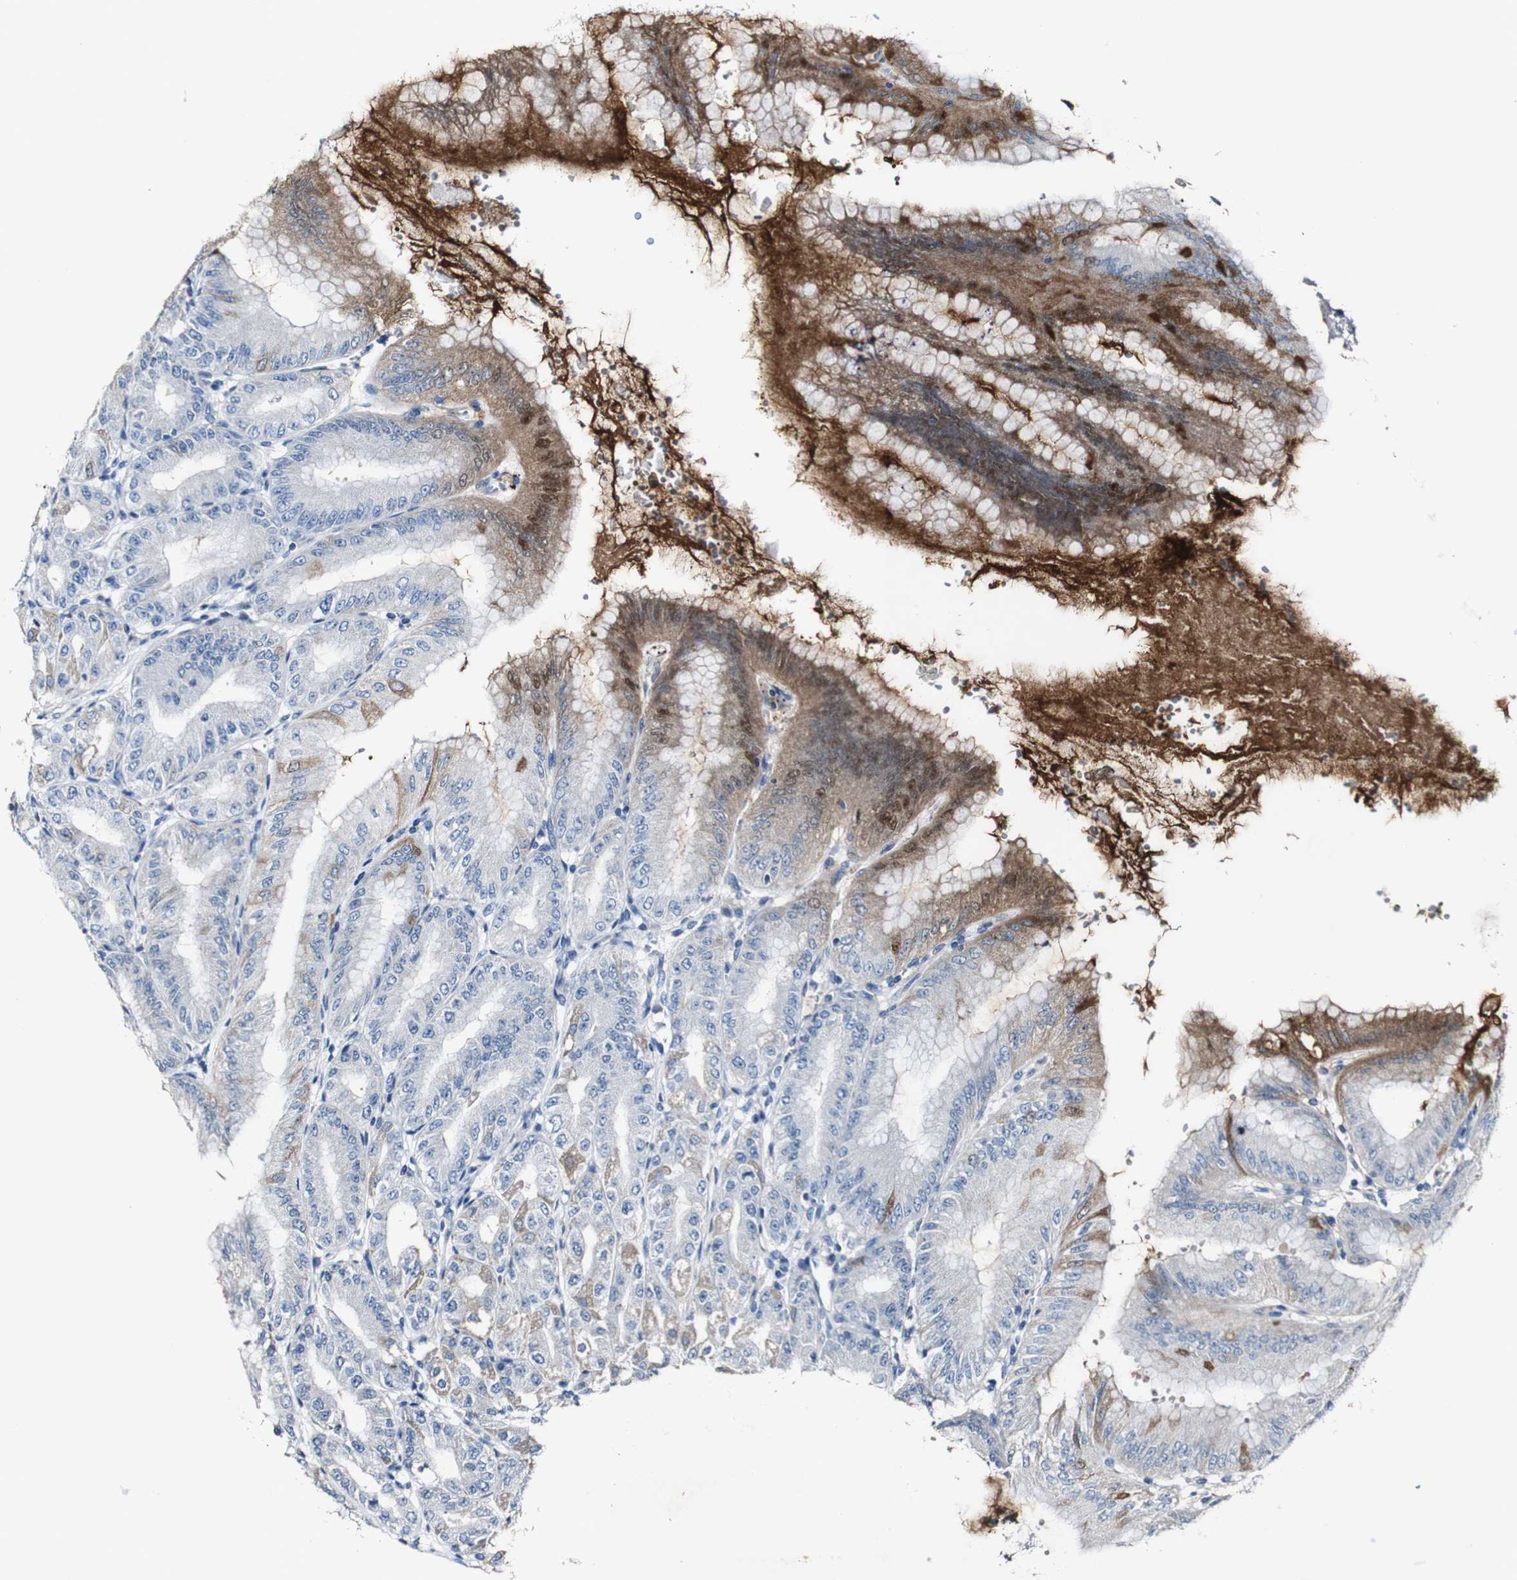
{"staining": {"intensity": "moderate", "quantity": "25%-75%", "location": "cytoplasmic/membranous"}, "tissue": "stomach", "cell_type": "Glandular cells", "image_type": "normal", "snomed": [{"axis": "morphology", "description": "Normal tissue, NOS"}, {"axis": "topography", "description": "Stomach, lower"}], "caption": "IHC (DAB) staining of normal human stomach demonstrates moderate cytoplasmic/membranous protein expression in approximately 25%-75% of glandular cells.", "gene": "GRAMD1A", "patient": {"sex": "male", "age": 71}}